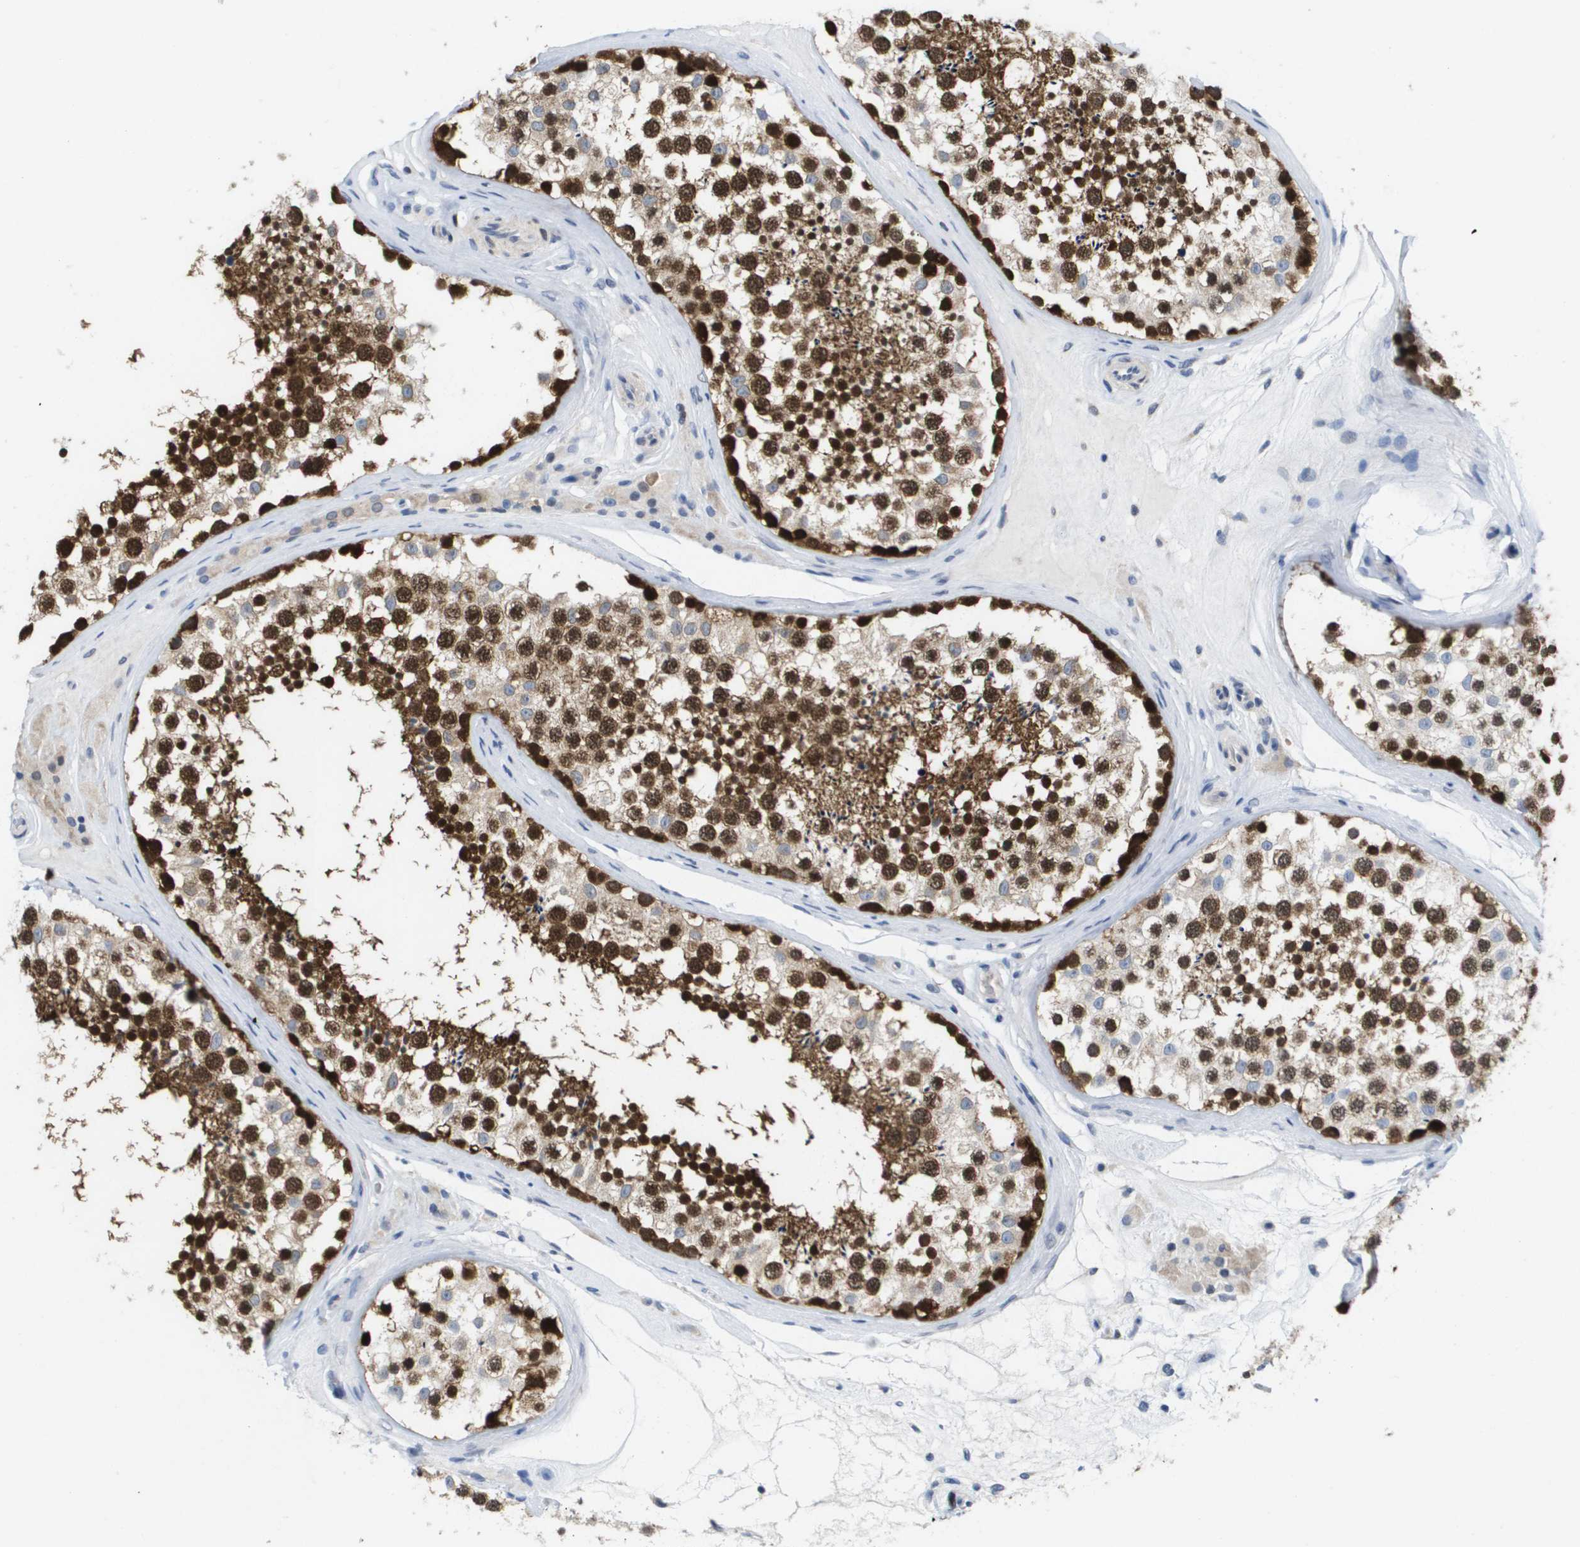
{"staining": {"intensity": "strong", "quantity": "25%-75%", "location": "cytoplasmic/membranous,nuclear"}, "tissue": "testis", "cell_type": "Cells in seminiferous ducts", "image_type": "normal", "snomed": [{"axis": "morphology", "description": "Normal tissue, NOS"}, {"axis": "topography", "description": "Testis"}], "caption": "IHC of benign testis exhibits high levels of strong cytoplasmic/membranous,nuclear staining in approximately 25%-75% of cells in seminiferous ducts.", "gene": "FKBP4", "patient": {"sex": "male", "age": 46}}